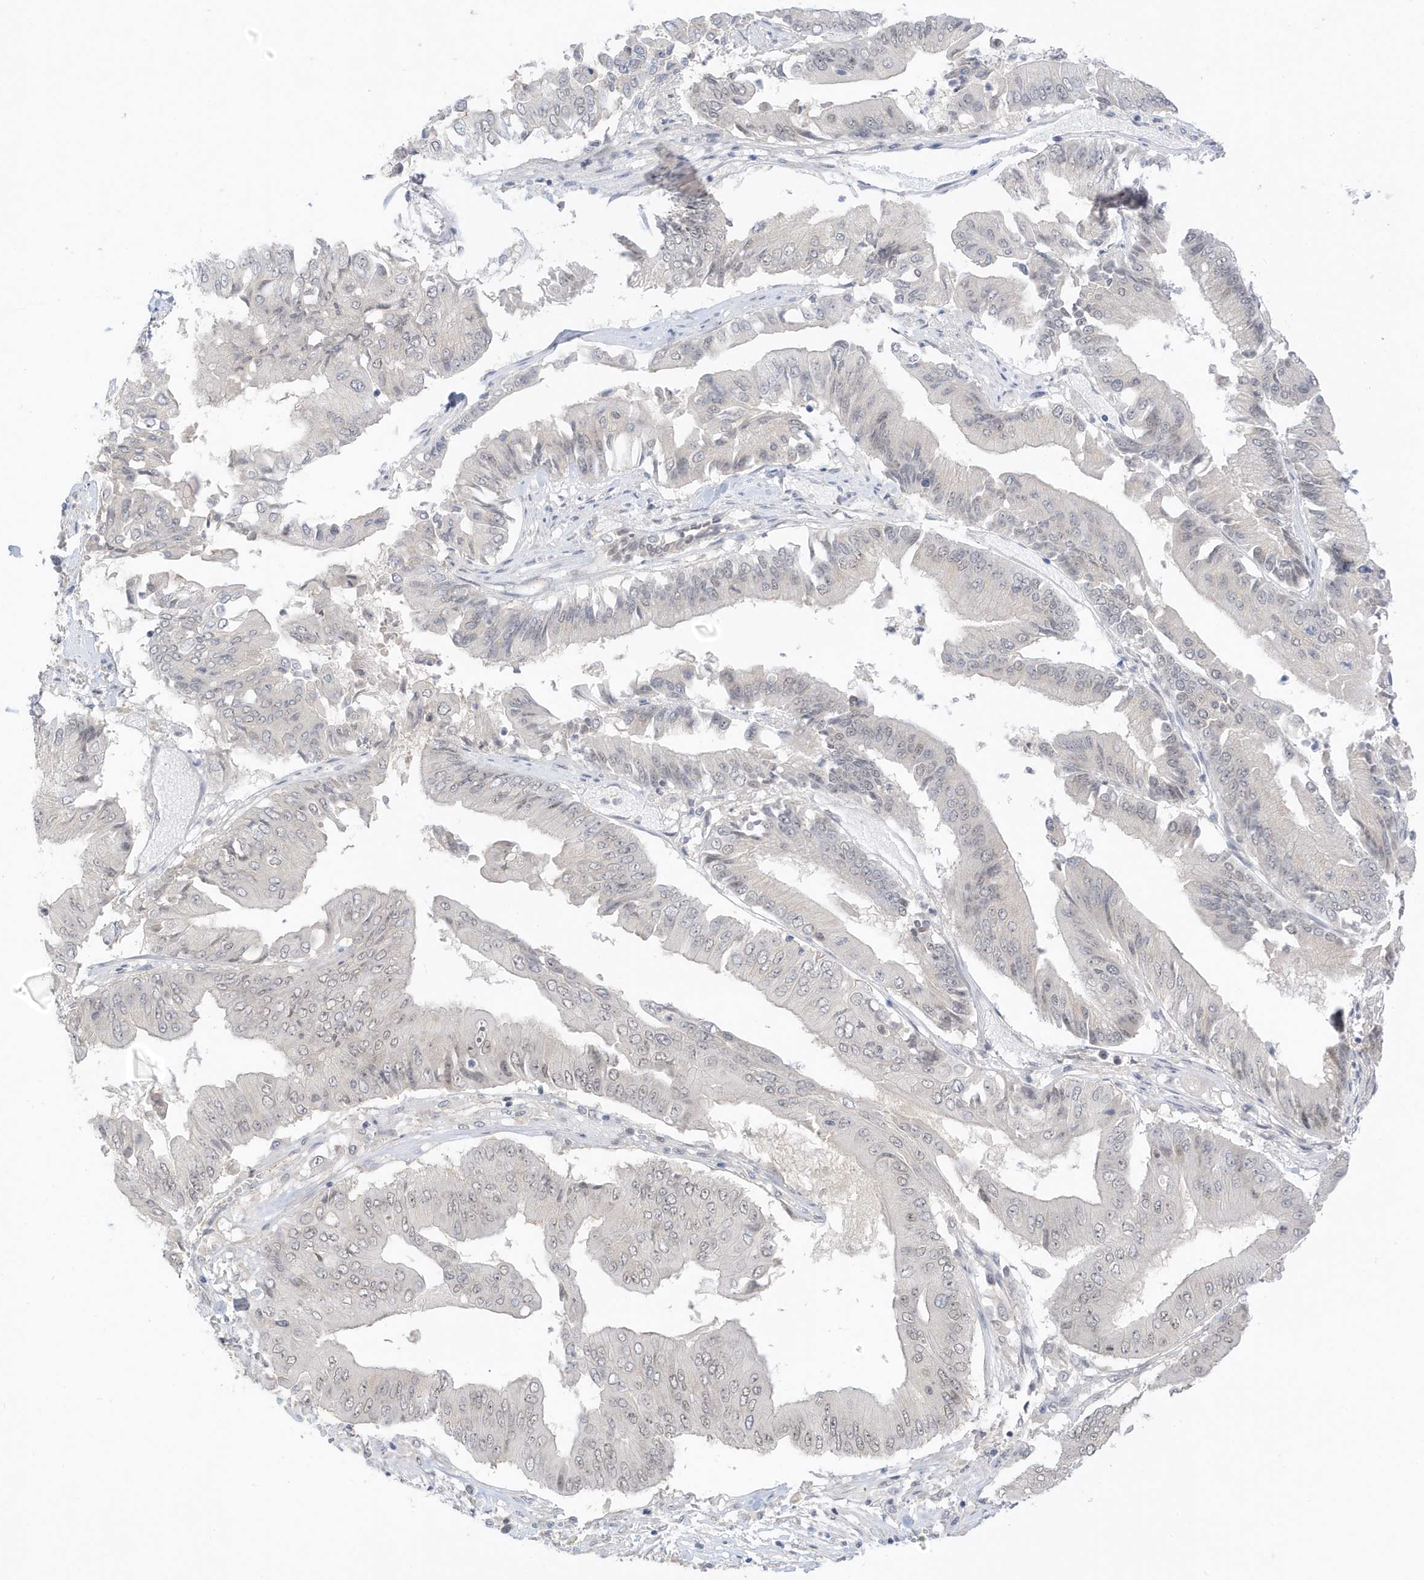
{"staining": {"intensity": "negative", "quantity": "none", "location": "none"}, "tissue": "pancreatic cancer", "cell_type": "Tumor cells", "image_type": "cancer", "snomed": [{"axis": "morphology", "description": "Adenocarcinoma, NOS"}, {"axis": "topography", "description": "Pancreas"}], "caption": "Tumor cells are negative for protein expression in human pancreatic cancer. Brightfield microscopy of immunohistochemistry (IHC) stained with DAB (3,3'-diaminobenzidine) (brown) and hematoxylin (blue), captured at high magnification.", "gene": "MSL3", "patient": {"sex": "female", "age": 77}}